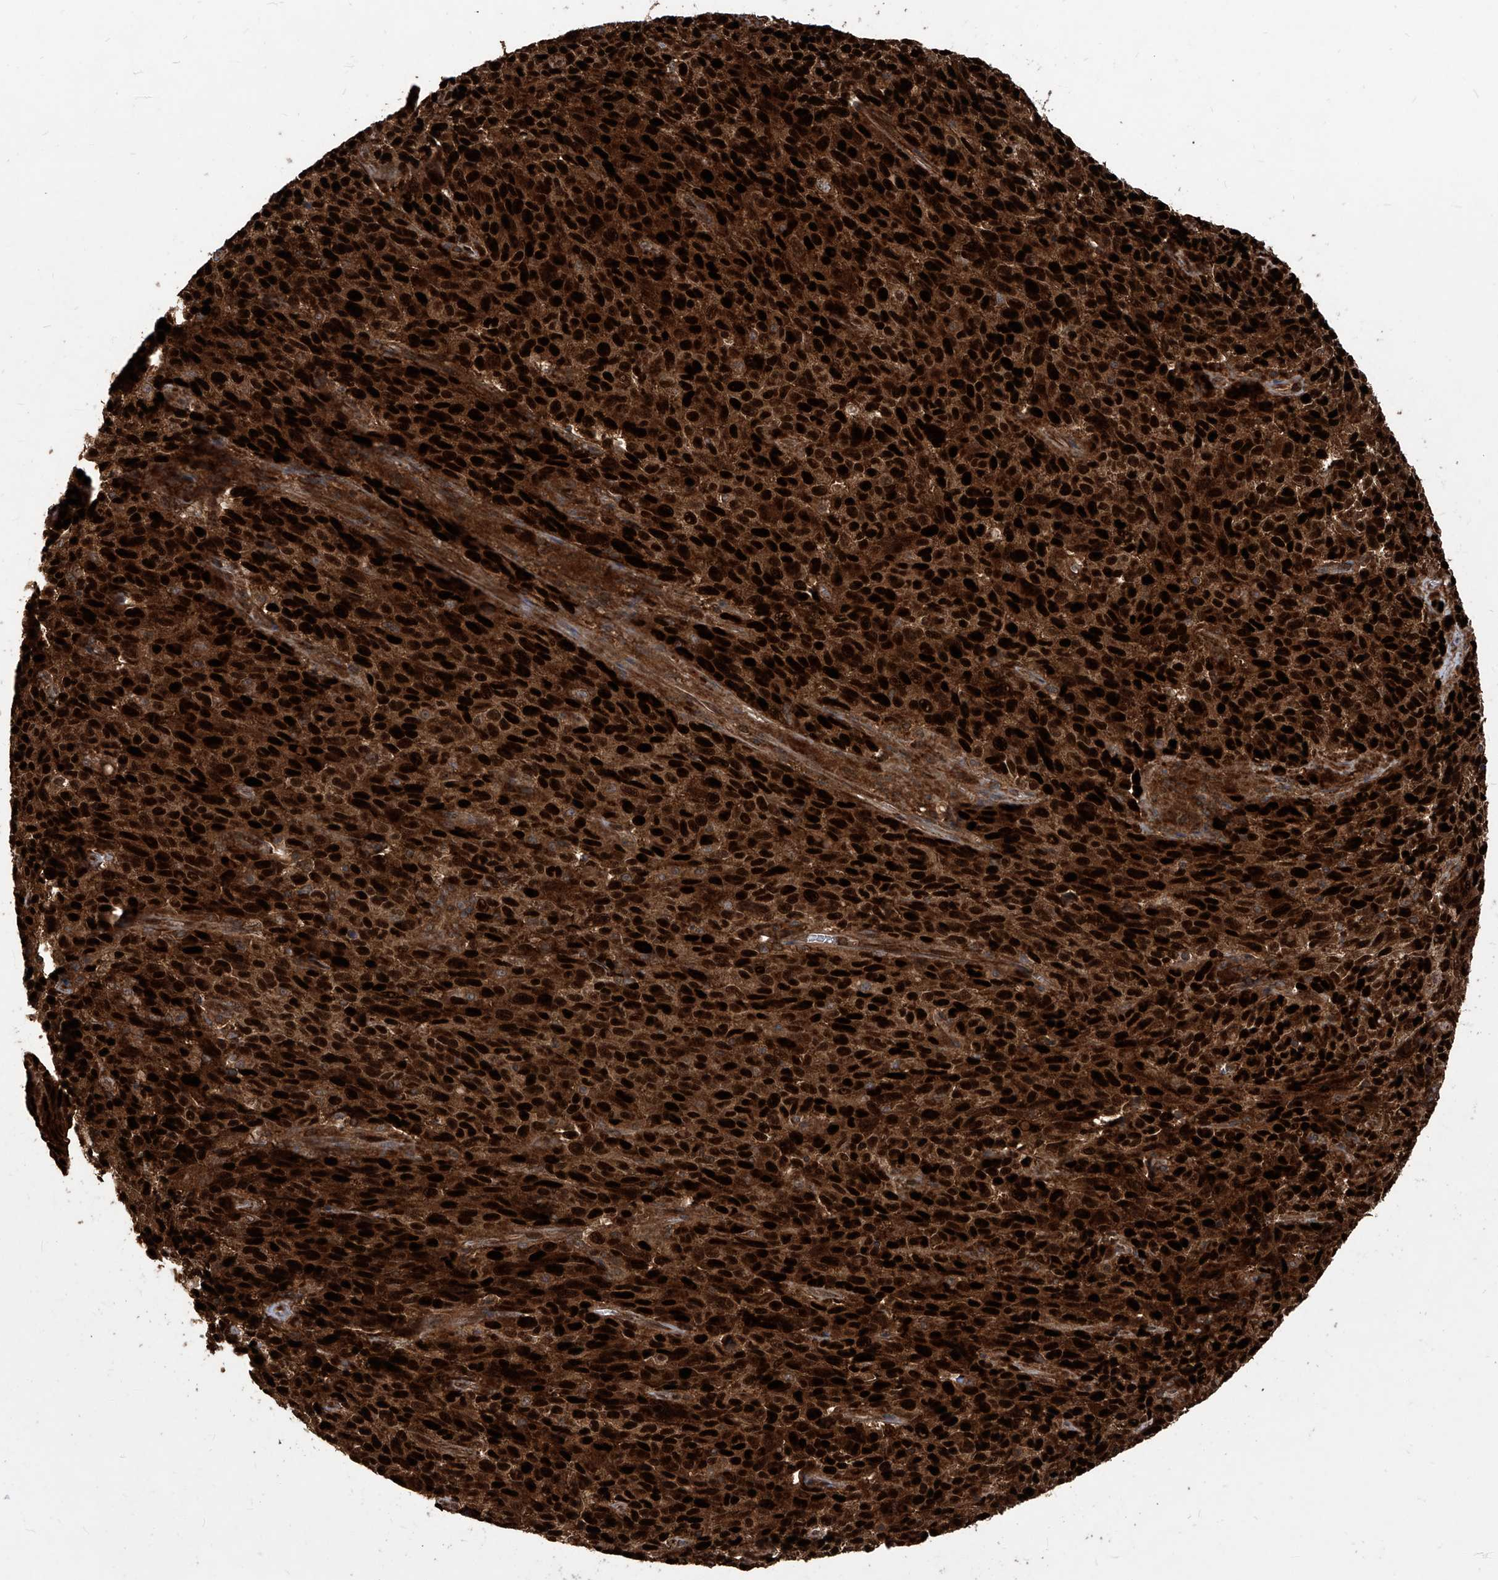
{"staining": {"intensity": "strong", "quantity": ">75%", "location": "cytoplasmic/membranous,nuclear"}, "tissue": "melanoma", "cell_type": "Tumor cells", "image_type": "cancer", "snomed": [{"axis": "morphology", "description": "Malignant melanoma, NOS"}, {"axis": "topography", "description": "Skin"}], "caption": "Tumor cells exhibit high levels of strong cytoplasmic/membranous and nuclear staining in about >75% of cells in human malignant melanoma.", "gene": "MAGED2", "patient": {"sex": "female", "age": 82}}